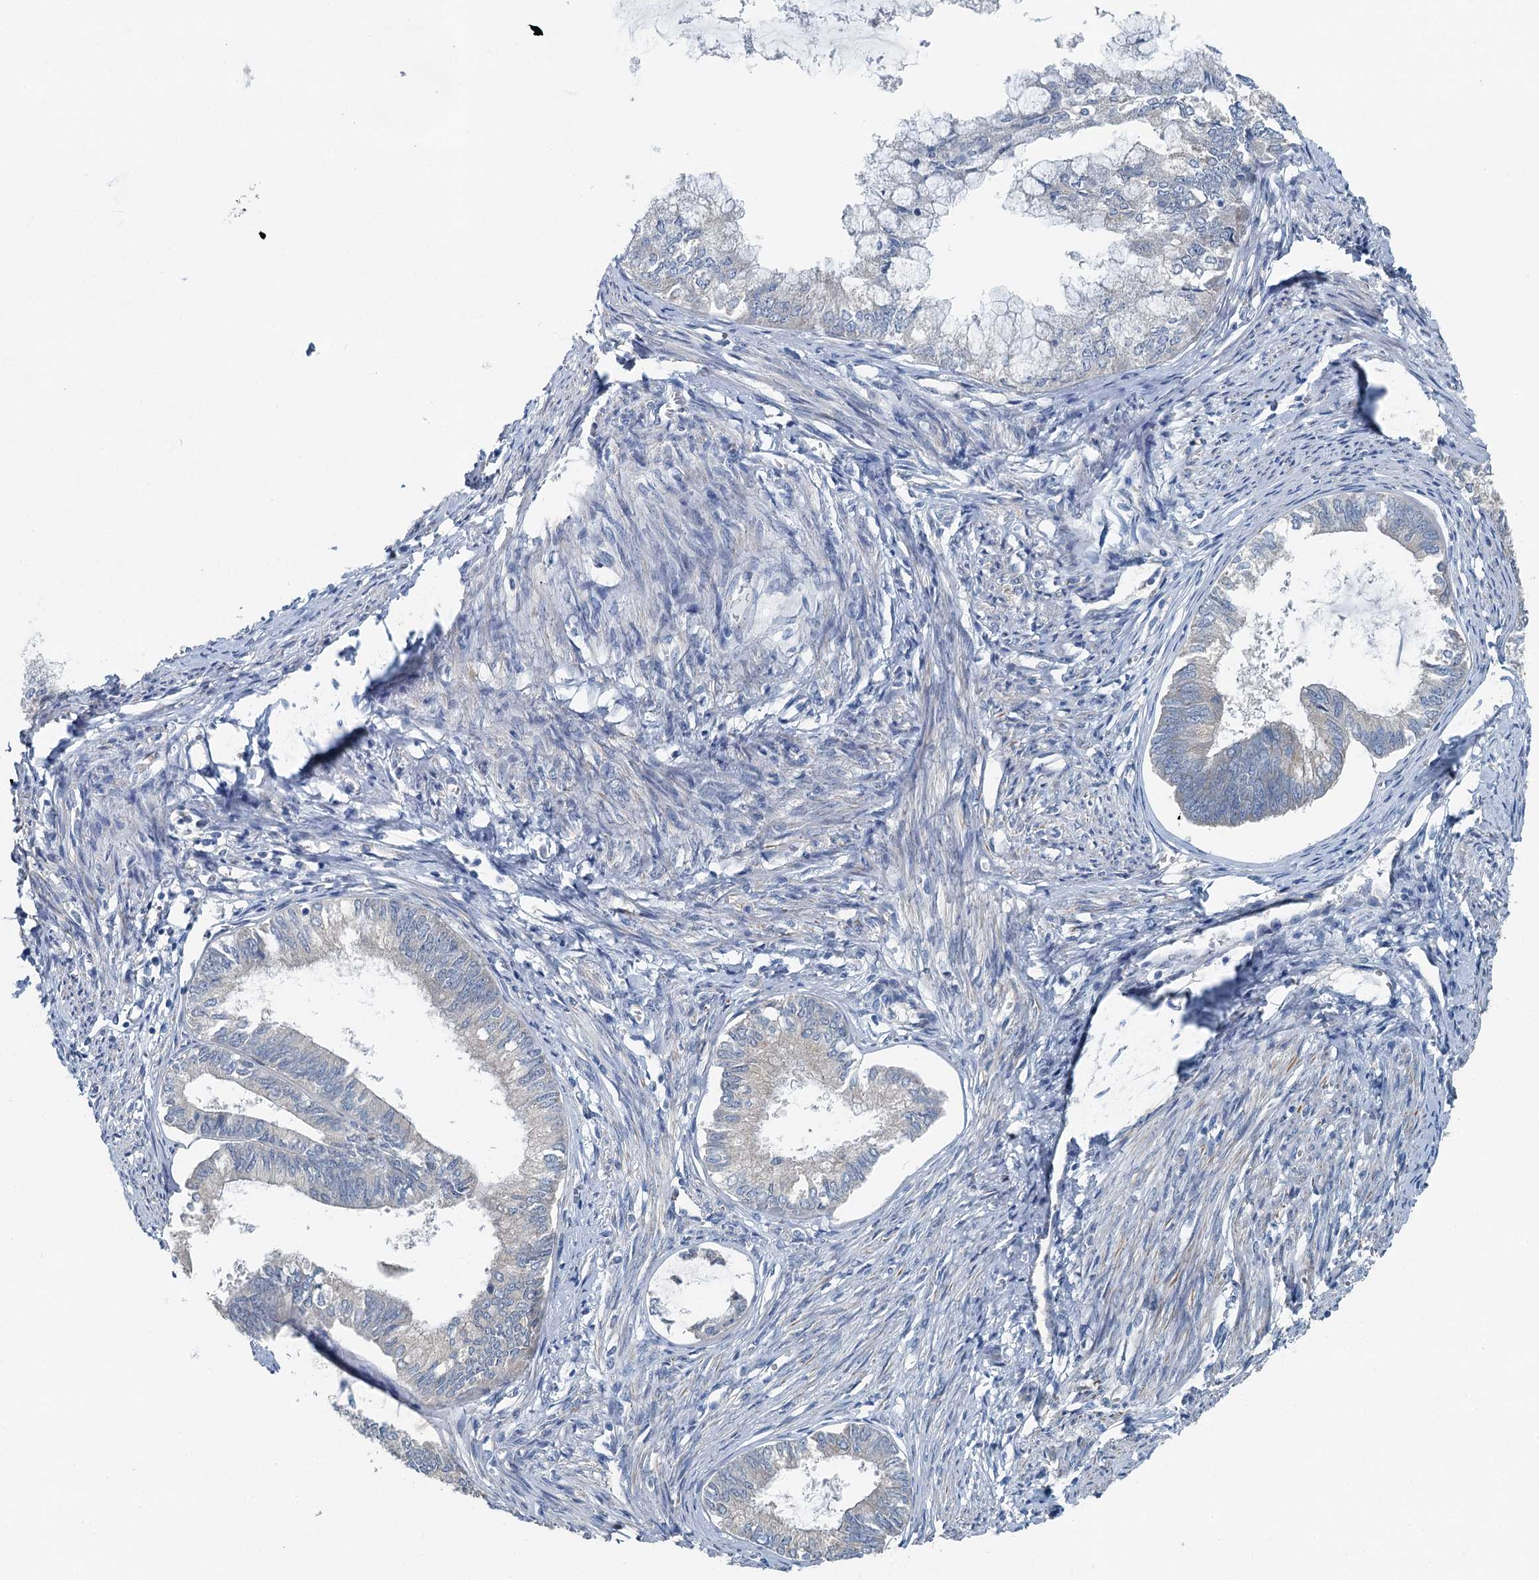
{"staining": {"intensity": "negative", "quantity": "none", "location": "none"}, "tissue": "endometrial cancer", "cell_type": "Tumor cells", "image_type": "cancer", "snomed": [{"axis": "morphology", "description": "Adenocarcinoma, NOS"}, {"axis": "topography", "description": "Endometrium"}], "caption": "Endometrial cancer (adenocarcinoma) was stained to show a protein in brown. There is no significant staining in tumor cells.", "gene": "C6orf120", "patient": {"sex": "female", "age": 86}}